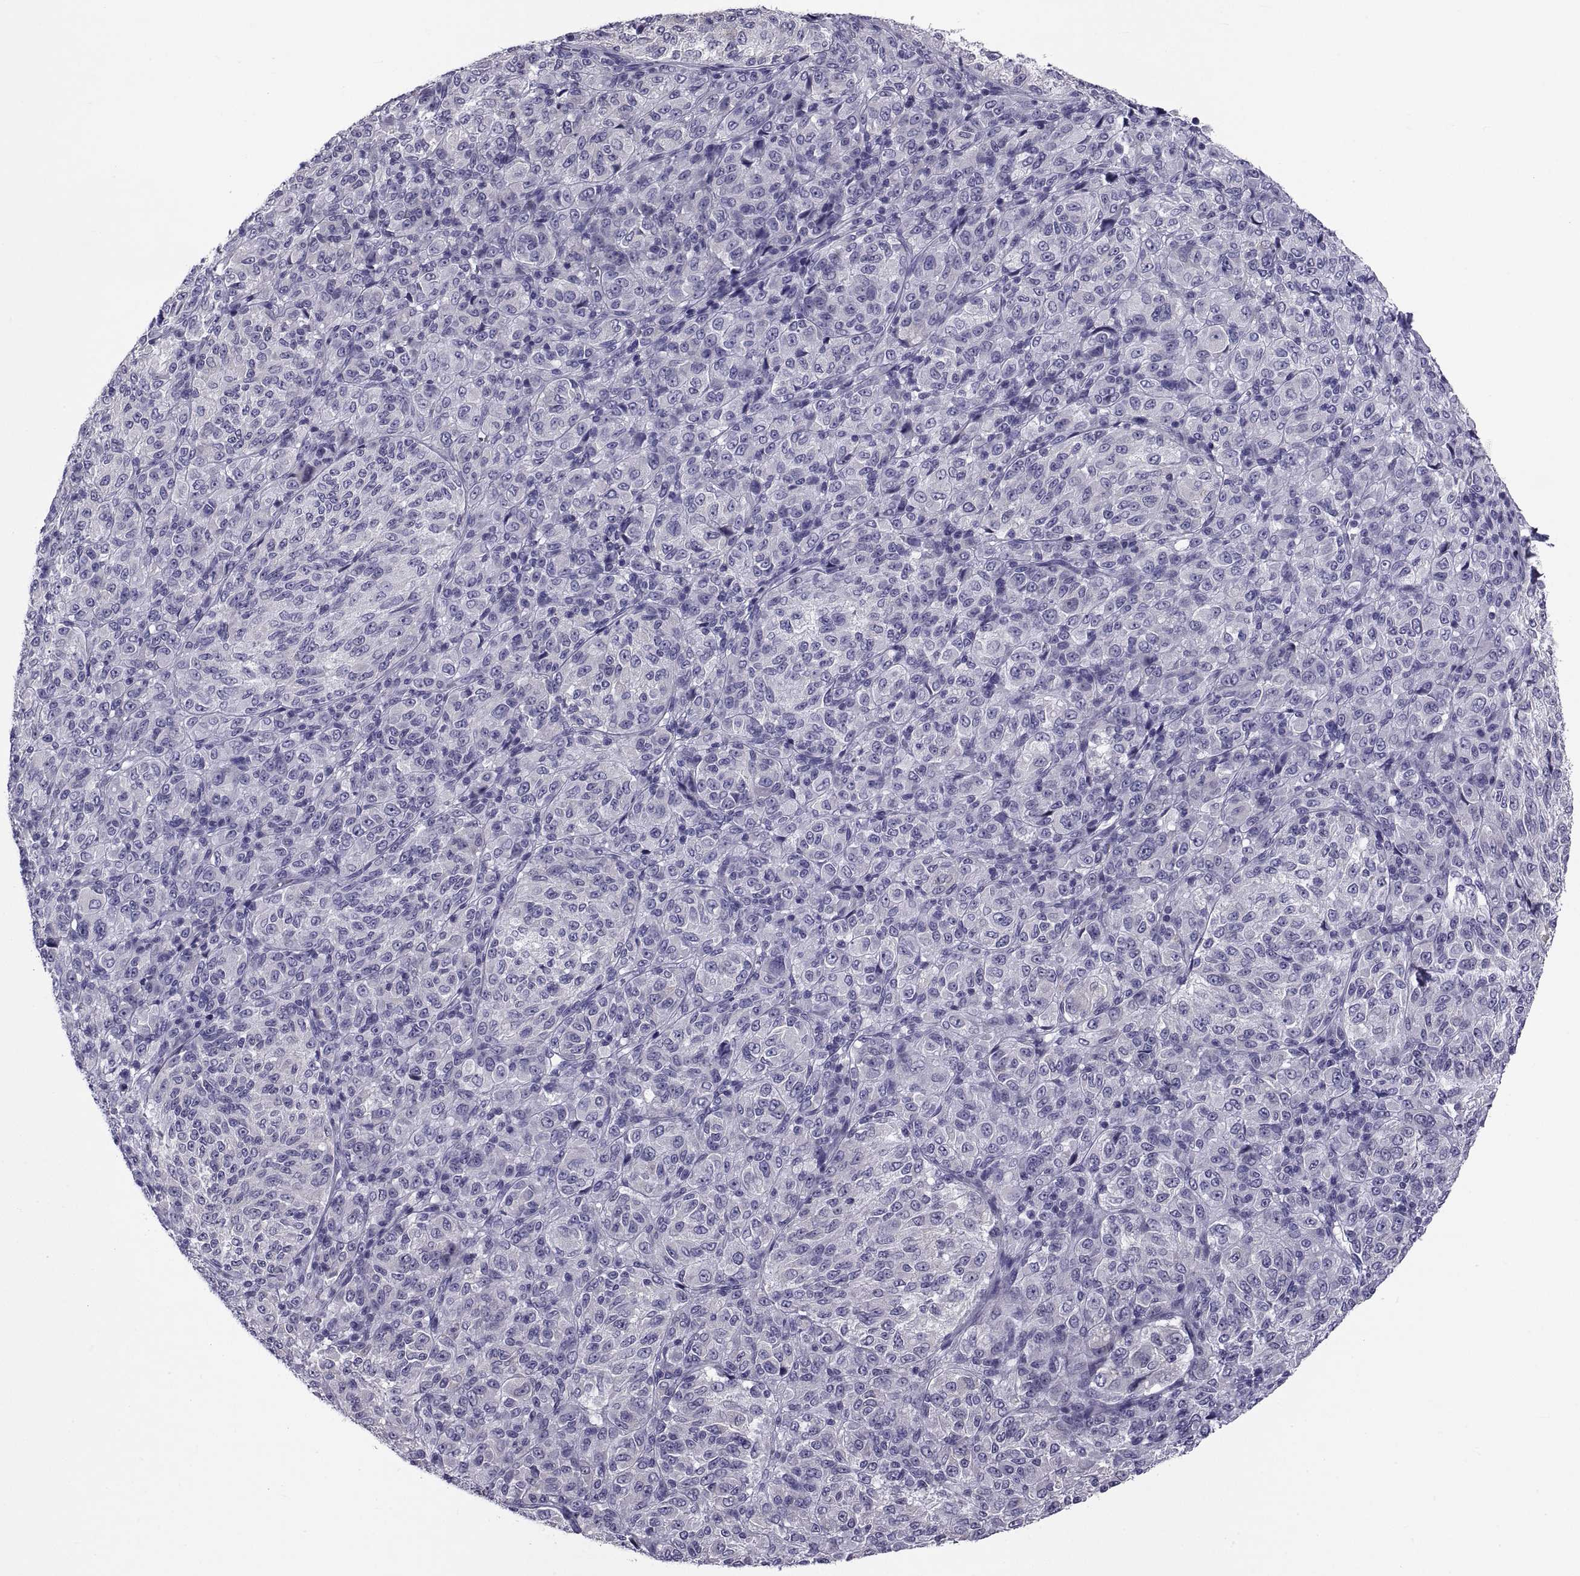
{"staining": {"intensity": "negative", "quantity": "none", "location": "none"}, "tissue": "melanoma", "cell_type": "Tumor cells", "image_type": "cancer", "snomed": [{"axis": "morphology", "description": "Malignant melanoma, Metastatic site"}, {"axis": "topography", "description": "Brain"}], "caption": "Immunohistochemistry (IHC) image of melanoma stained for a protein (brown), which demonstrates no staining in tumor cells. (DAB immunohistochemistry (IHC) with hematoxylin counter stain).", "gene": "NPTX2", "patient": {"sex": "female", "age": 56}}